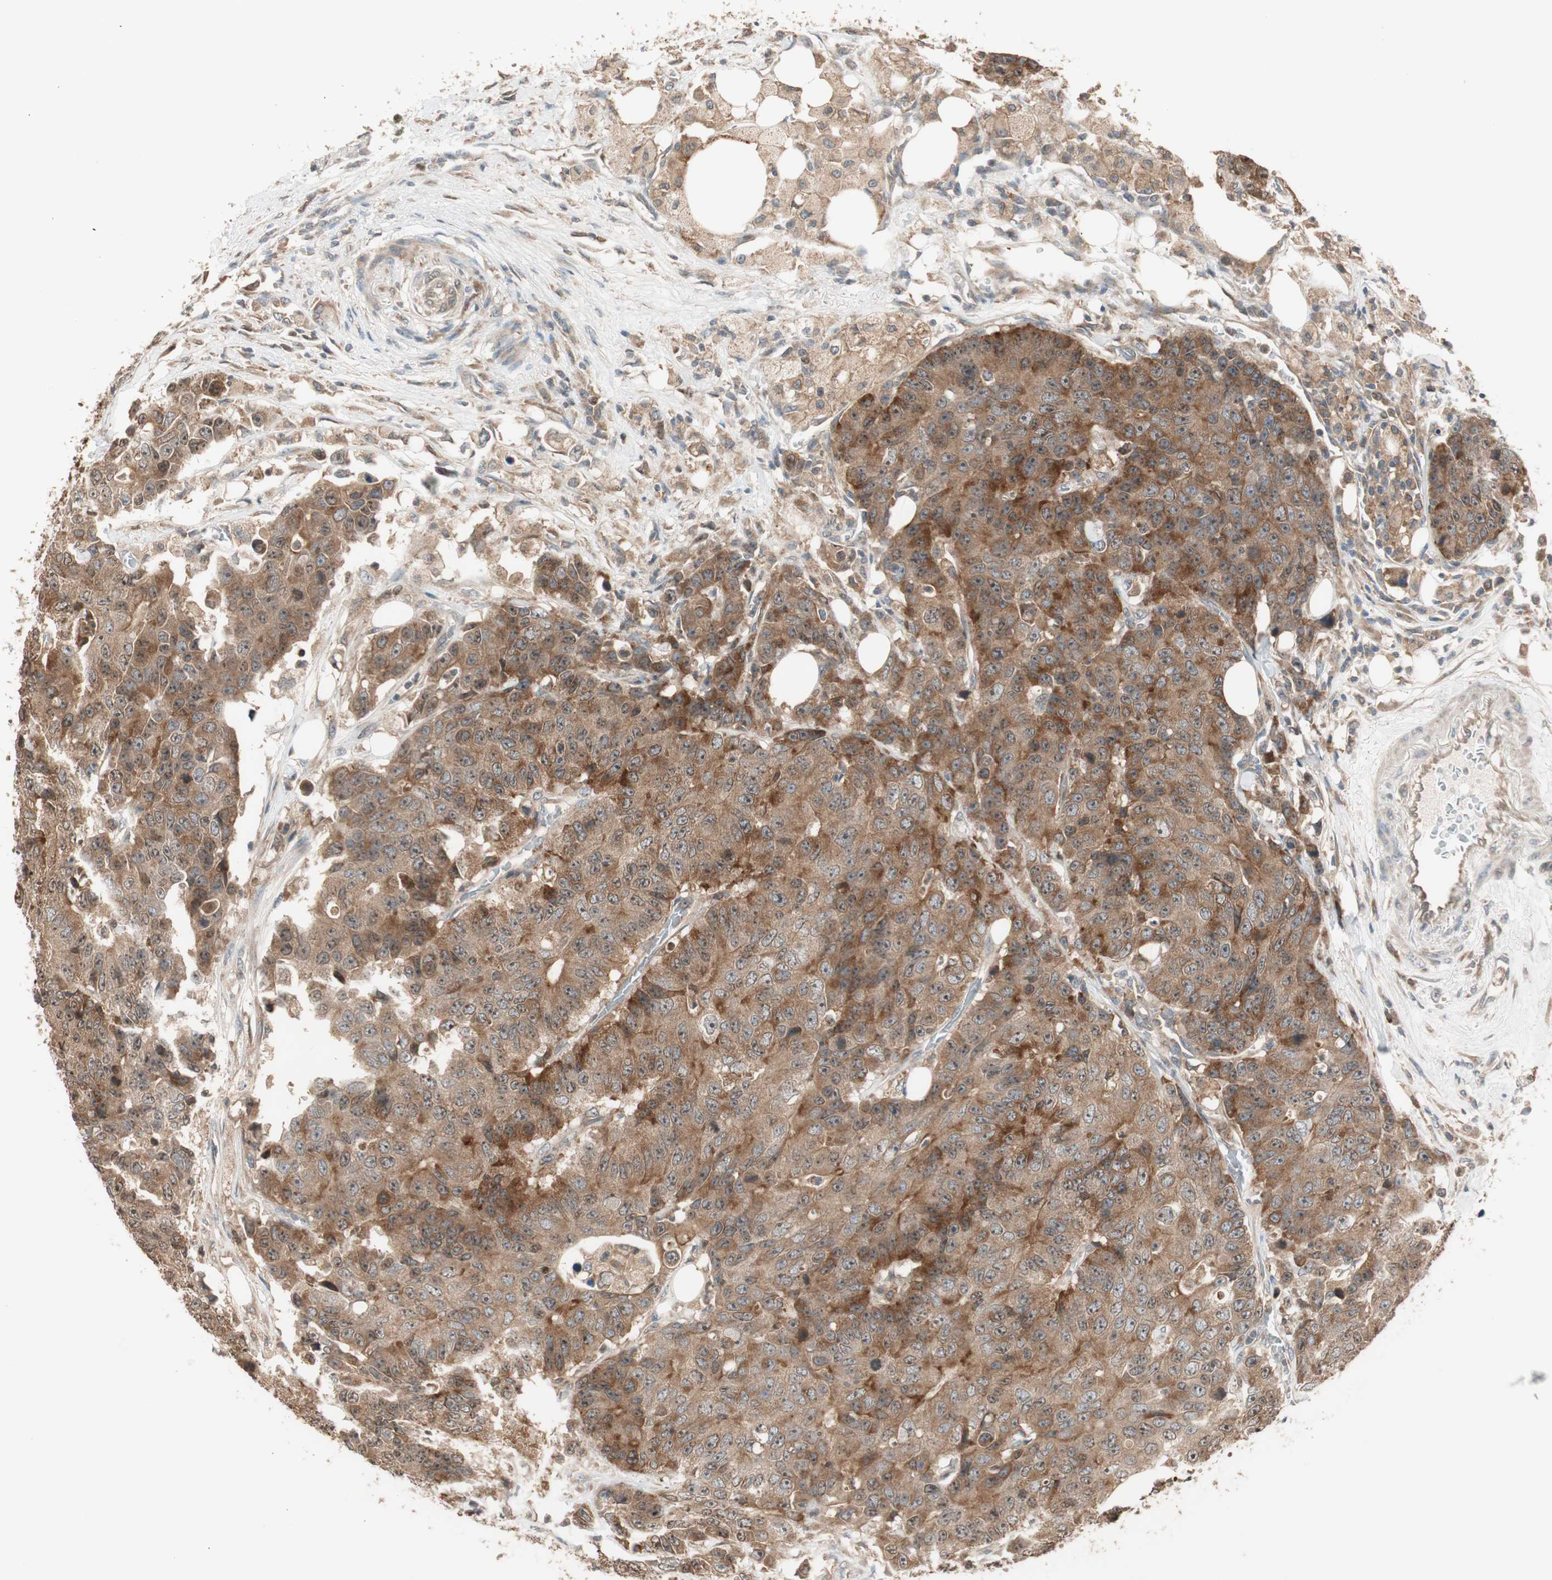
{"staining": {"intensity": "moderate", "quantity": ">75%", "location": "cytoplasmic/membranous"}, "tissue": "colorectal cancer", "cell_type": "Tumor cells", "image_type": "cancer", "snomed": [{"axis": "morphology", "description": "Adenocarcinoma, NOS"}, {"axis": "topography", "description": "Colon"}], "caption": "Immunohistochemistry (IHC) photomicrograph of colorectal cancer stained for a protein (brown), which demonstrates medium levels of moderate cytoplasmic/membranous positivity in approximately >75% of tumor cells.", "gene": "ATP6AP2", "patient": {"sex": "female", "age": 86}}